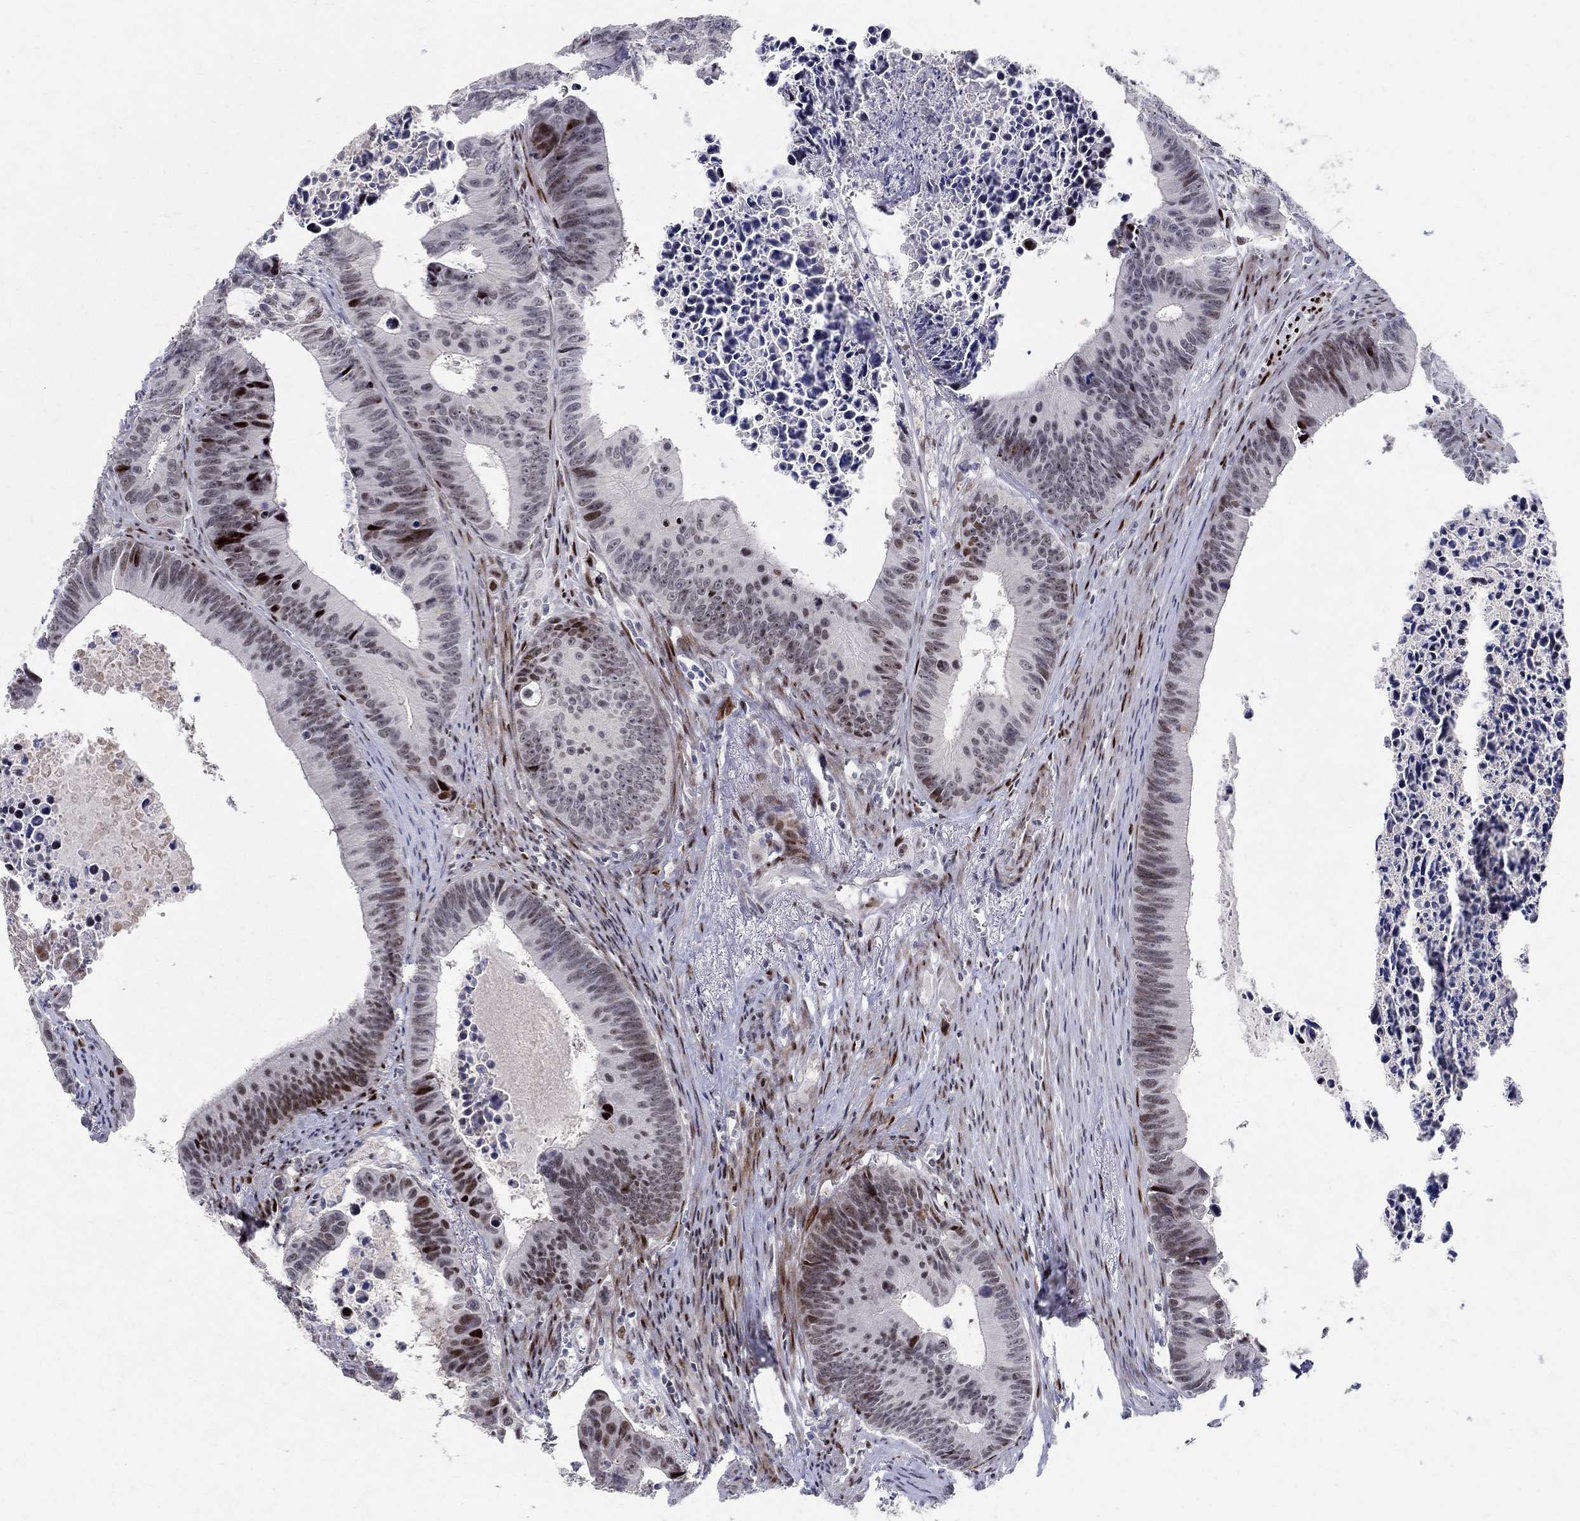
{"staining": {"intensity": "strong", "quantity": "<25%", "location": "nuclear"}, "tissue": "colorectal cancer", "cell_type": "Tumor cells", "image_type": "cancer", "snomed": [{"axis": "morphology", "description": "Adenocarcinoma, NOS"}, {"axis": "topography", "description": "Colon"}], "caption": "Colorectal cancer (adenocarcinoma) tissue reveals strong nuclear expression in about <25% of tumor cells, visualized by immunohistochemistry.", "gene": "RAPGEF5", "patient": {"sex": "female", "age": 87}}